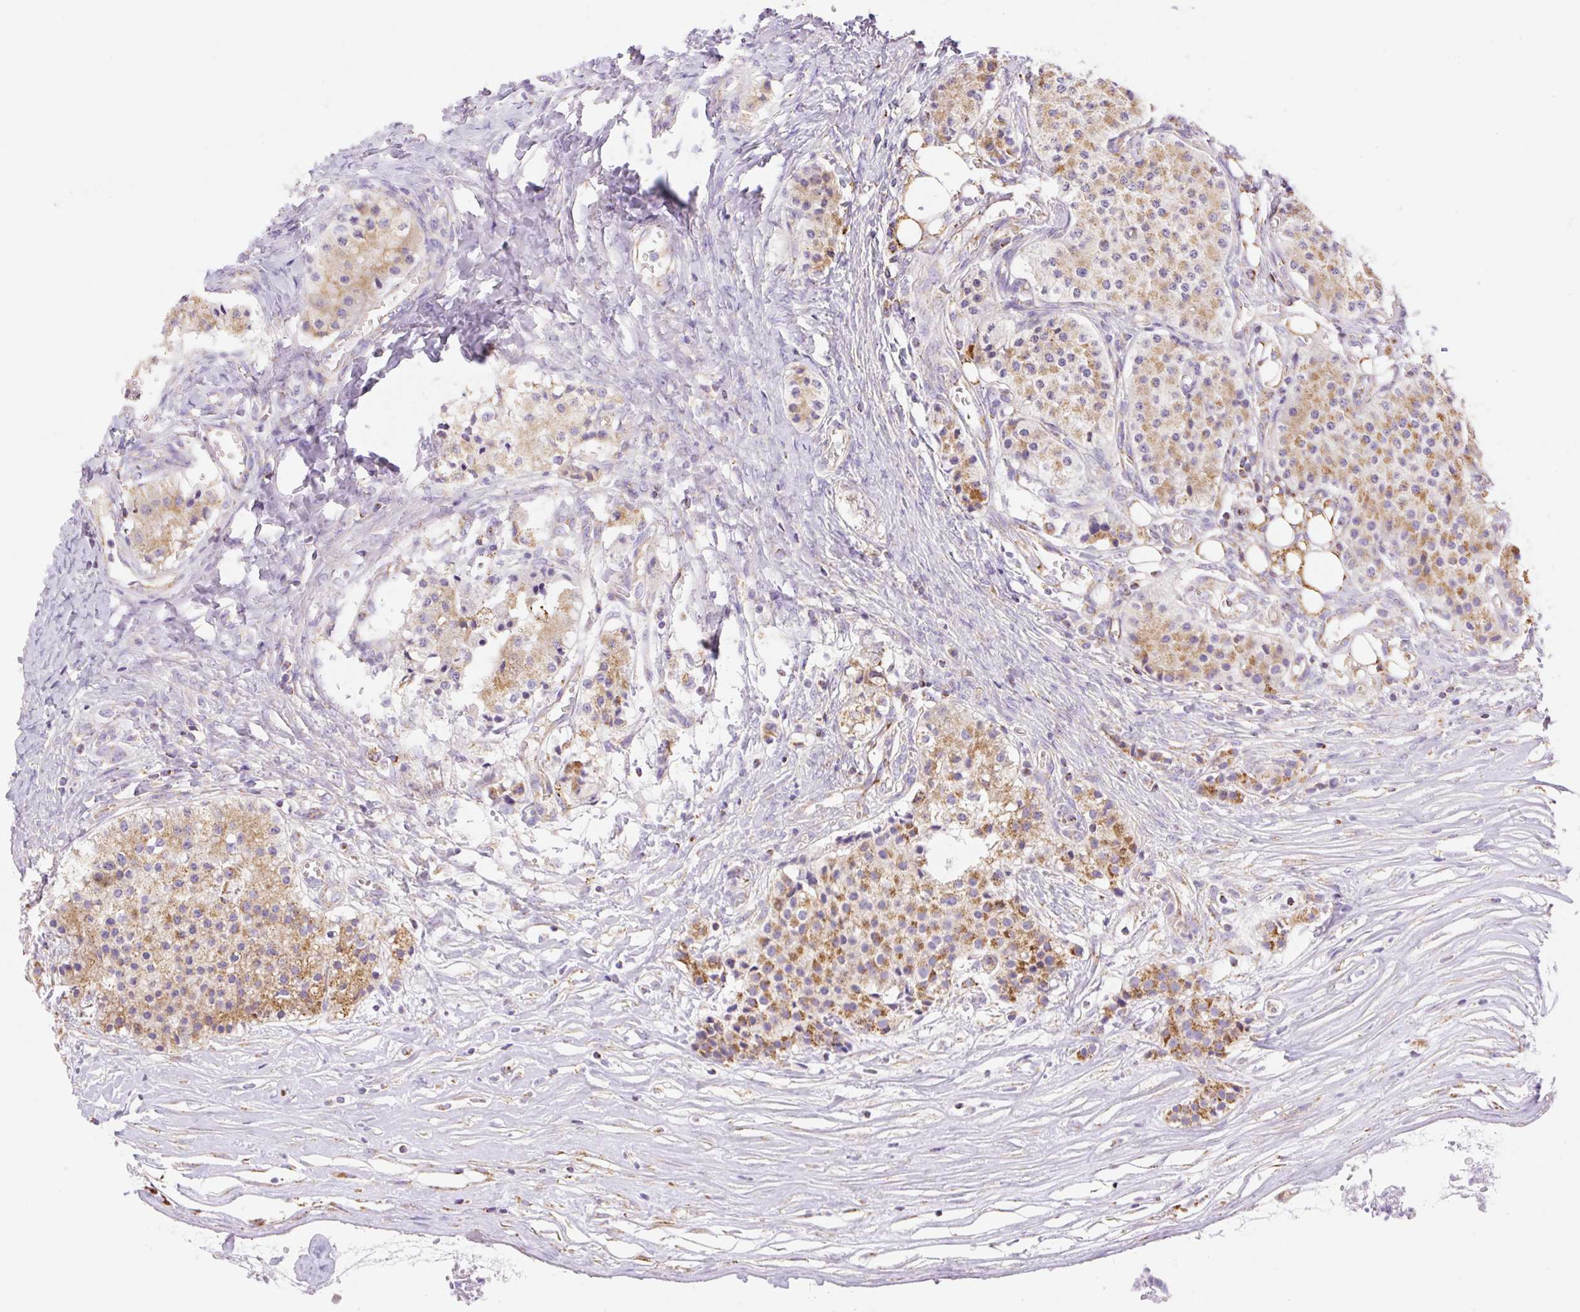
{"staining": {"intensity": "moderate", "quantity": ">75%", "location": "cytoplasmic/membranous"}, "tissue": "carcinoid", "cell_type": "Tumor cells", "image_type": "cancer", "snomed": [{"axis": "morphology", "description": "Carcinoid, malignant, NOS"}, {"axis": "topography", "description": "Colon"}], "caption": "This is an image of IHC staining of malignant carcinoid, which shows moderate staining in the cytoplasmic/membranous of tumor cells.", "gene": "ETNK2", "patient": {"sex": "female", "age": 52}}